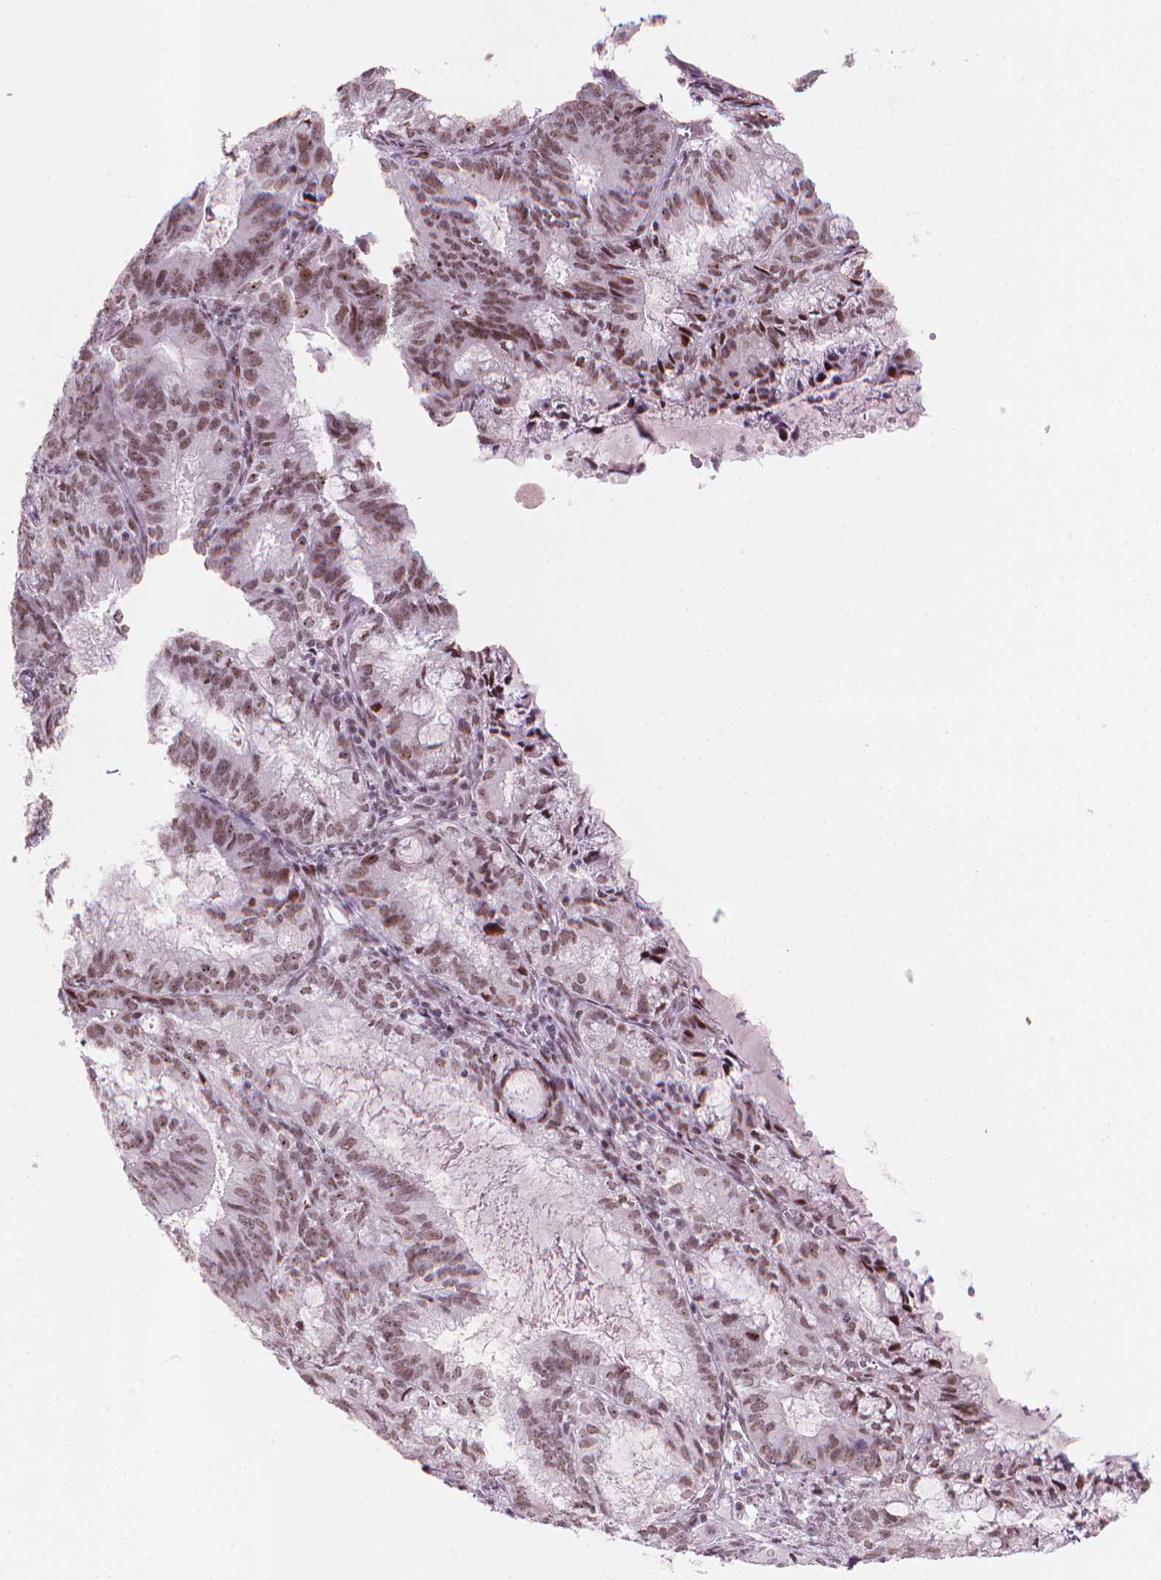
{"staining": {"intensity": "moderate", "quantity": ">75%", "location": "nuclear"}, "tissue": "endometrial cancer", "cell_type": "Tumor cells", "image_type": "cancer", "snomed": [{"axis": "morphology", "description": "Adenocarcinoma, NOS"}, {"axis": "topography", "description": "Endometrium"}], "caption": "Brown immunohistochemical staining in endometrial cancer (adenocarcinoma) exhibits moderate nuclear expression in about >75% of tumor cells.", "gene": "HES7", "patient": {"sex": "female", "age": 86}}